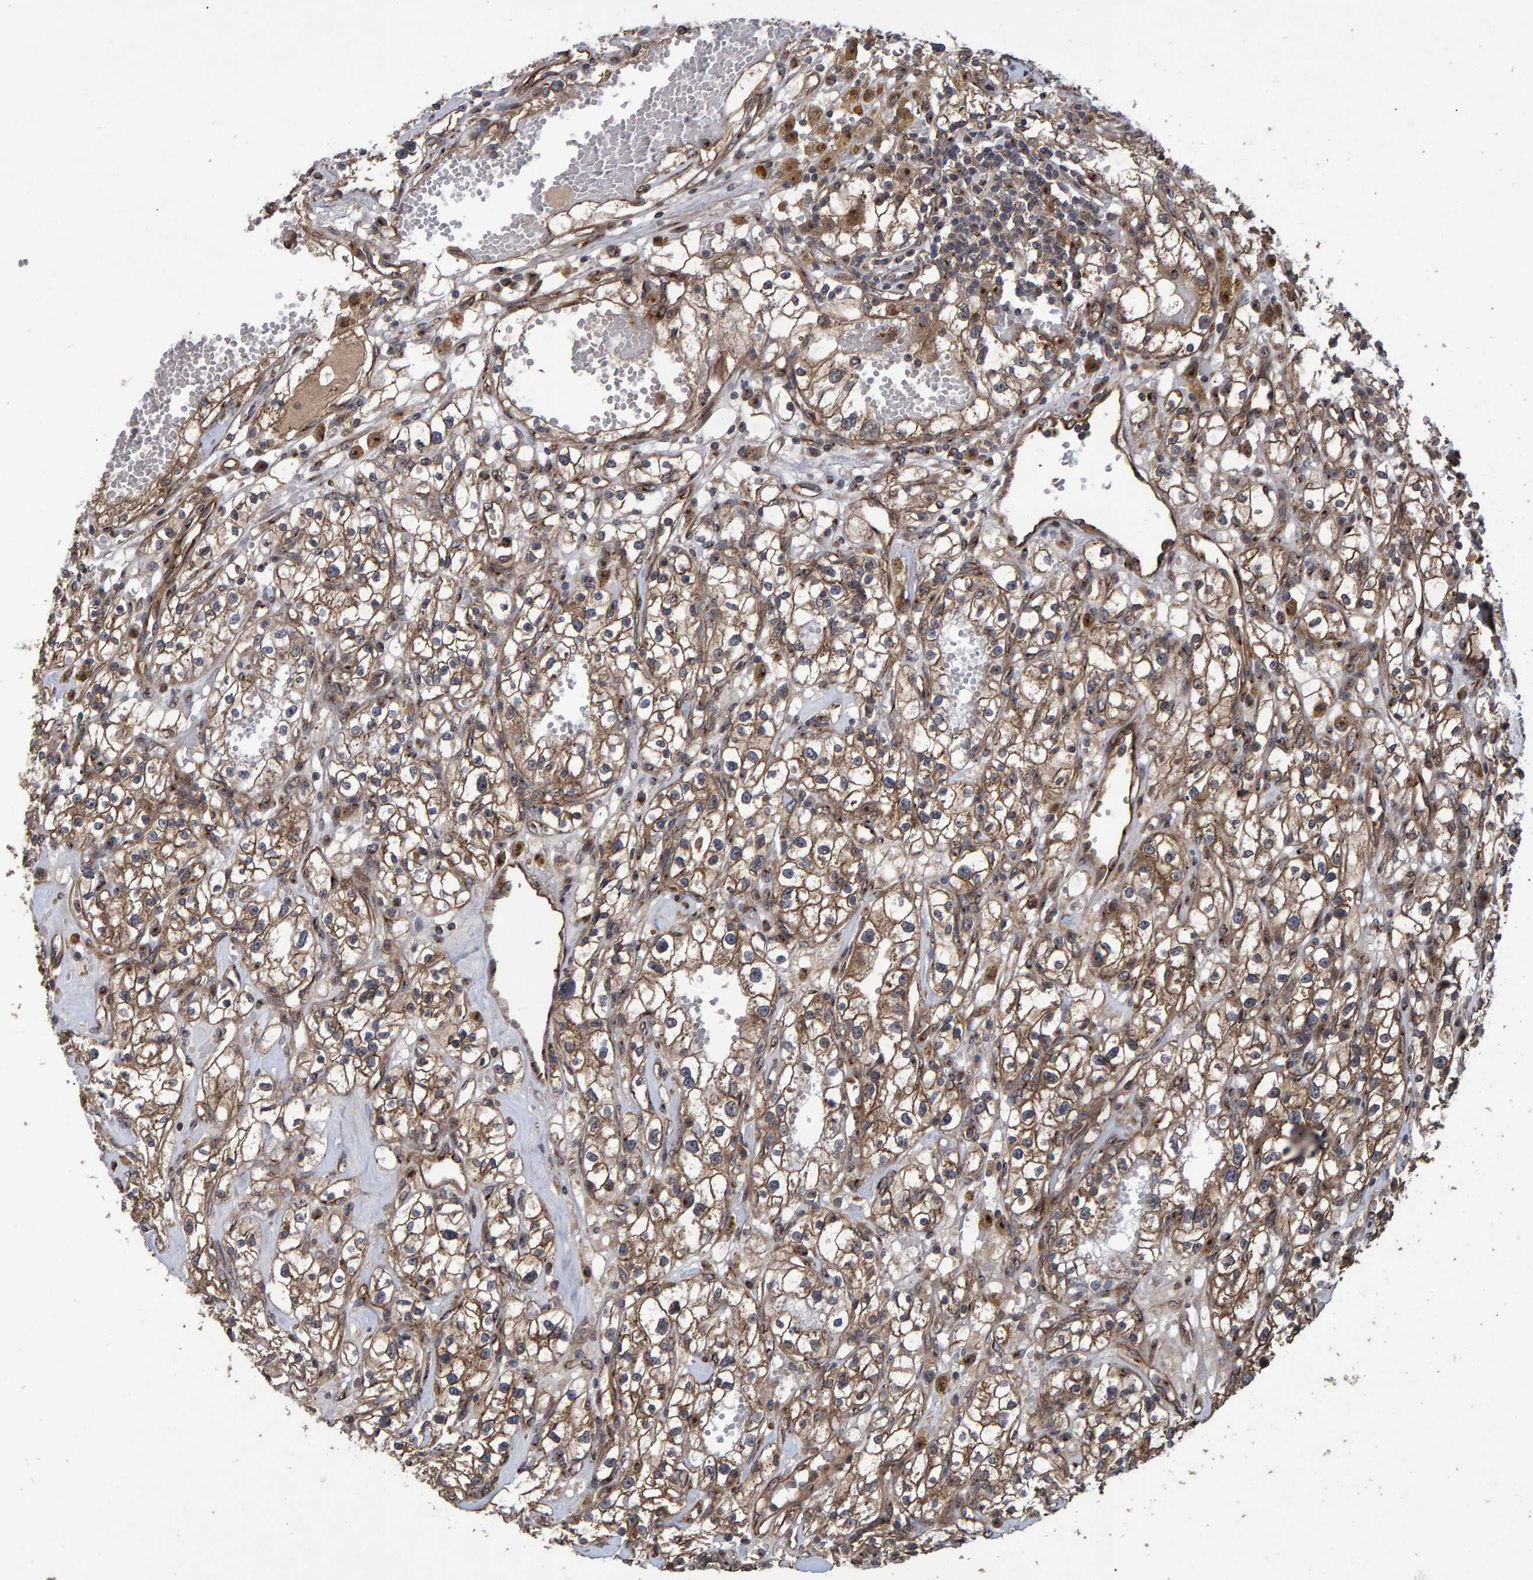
{"staining": {"intensity": "moderate", "quantity": ">75%", "location": "cytoplasmic/membranous"}, "tissue": "renal cancer", "cell_type": "Tumor cells", "image_type": "cancer", "snomed": [{"axis": "morphology", "description": "Adenocarcinoma, NOS"}, {"axis": "topography", "description": "Kidney"}], "caption": "Renal cancer stained for a protein displays moderate cytoplasmic/membranous positivity in tumor cells.", "gene": "TRIM68", "patient": {"sex": "male", "age": 56}}